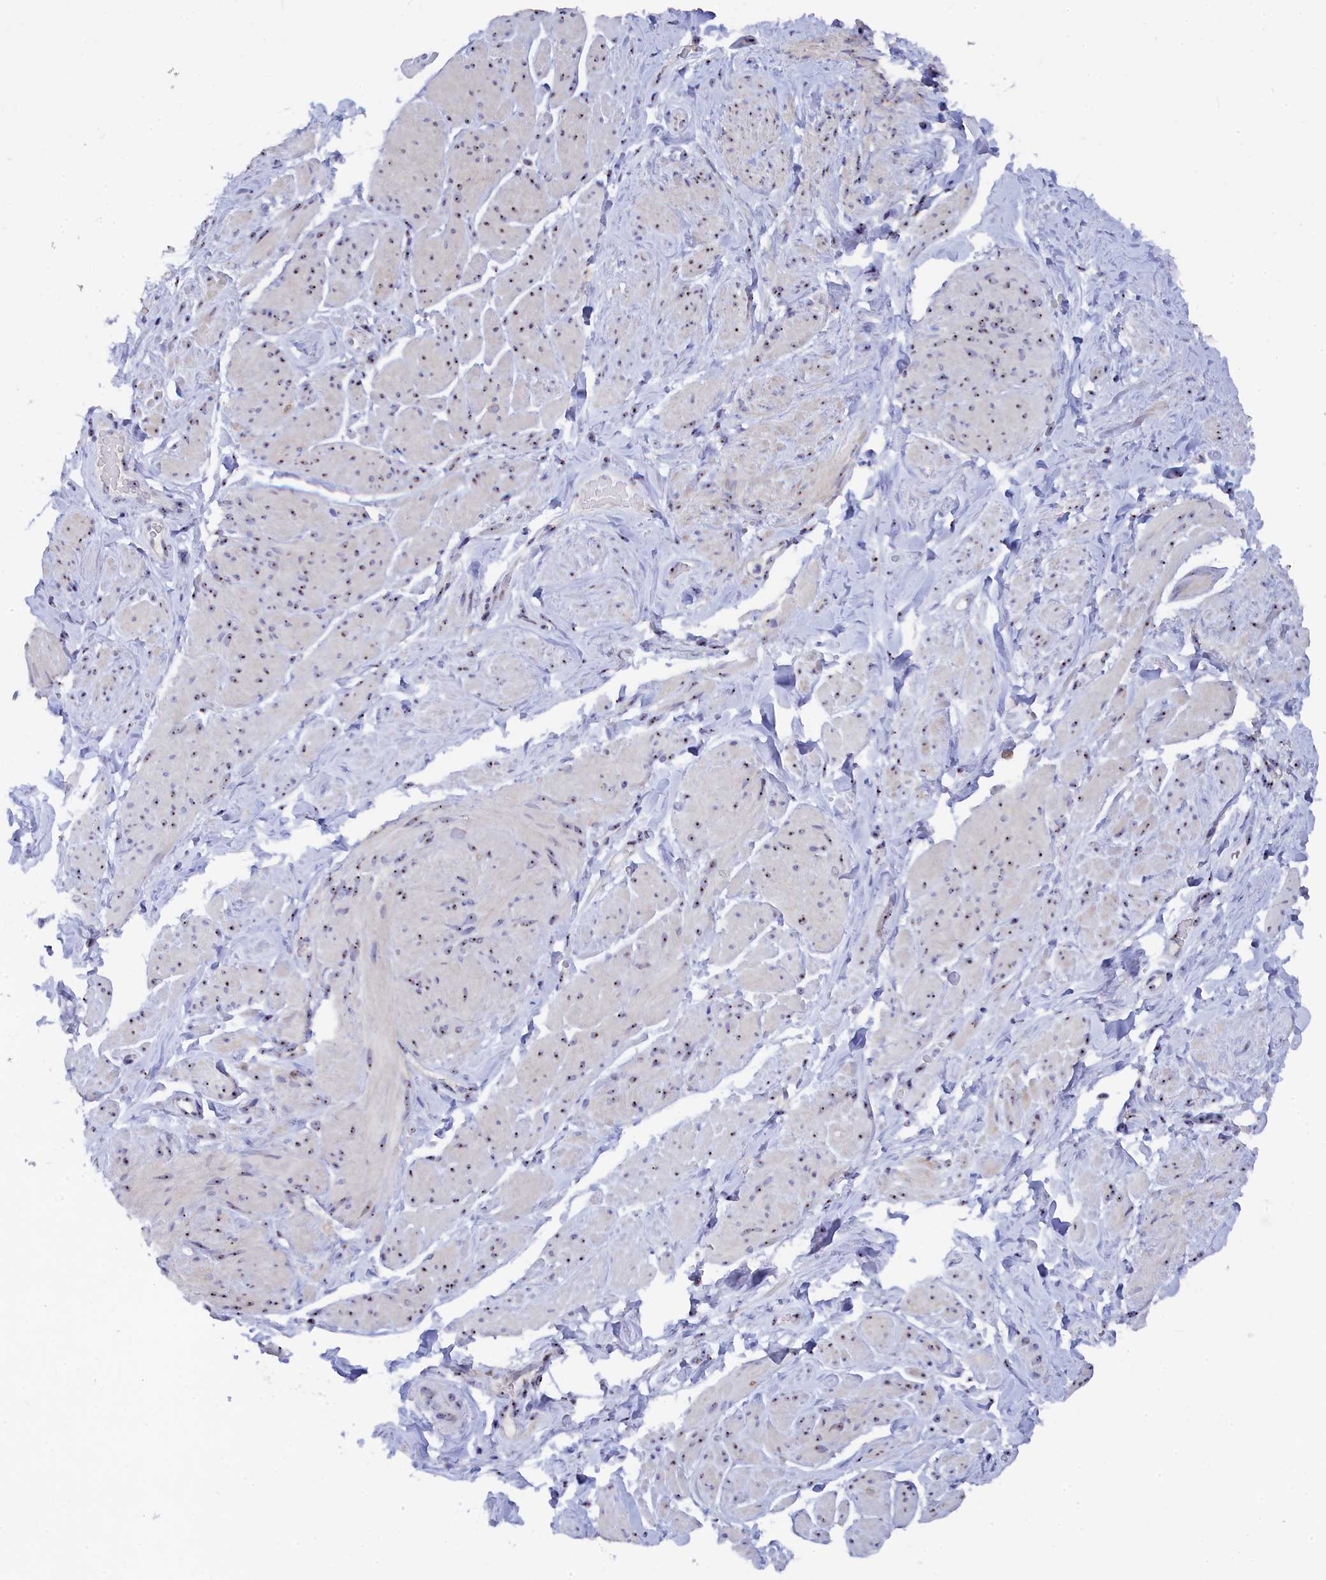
{"staining": {"intensity": "weak", "quantity": "25%-75%", "location": "nuclear"}, "tissue": "smooth muscle", "cell_type": "Smooth muscle cells", "image_type": "normal", "snomed": [{"axis": "morphology", "description": "Normal tissue, NOS"}, {"axis": "topography", "description": "Smooth muscle"}, {"axis": "topography", "description": "Peripheral nerve tissue"}], "caption": "Immunohistochemistry (IHC) of normal human smooth muscle reveals low levels of weak nuclear staining in approximately 25%-75% of smooth muscle cells. (IHC, brightfield microscopy, high magnification).", "gene": "RSL1D1", "patient": {"sex": "male", "age": 69}}